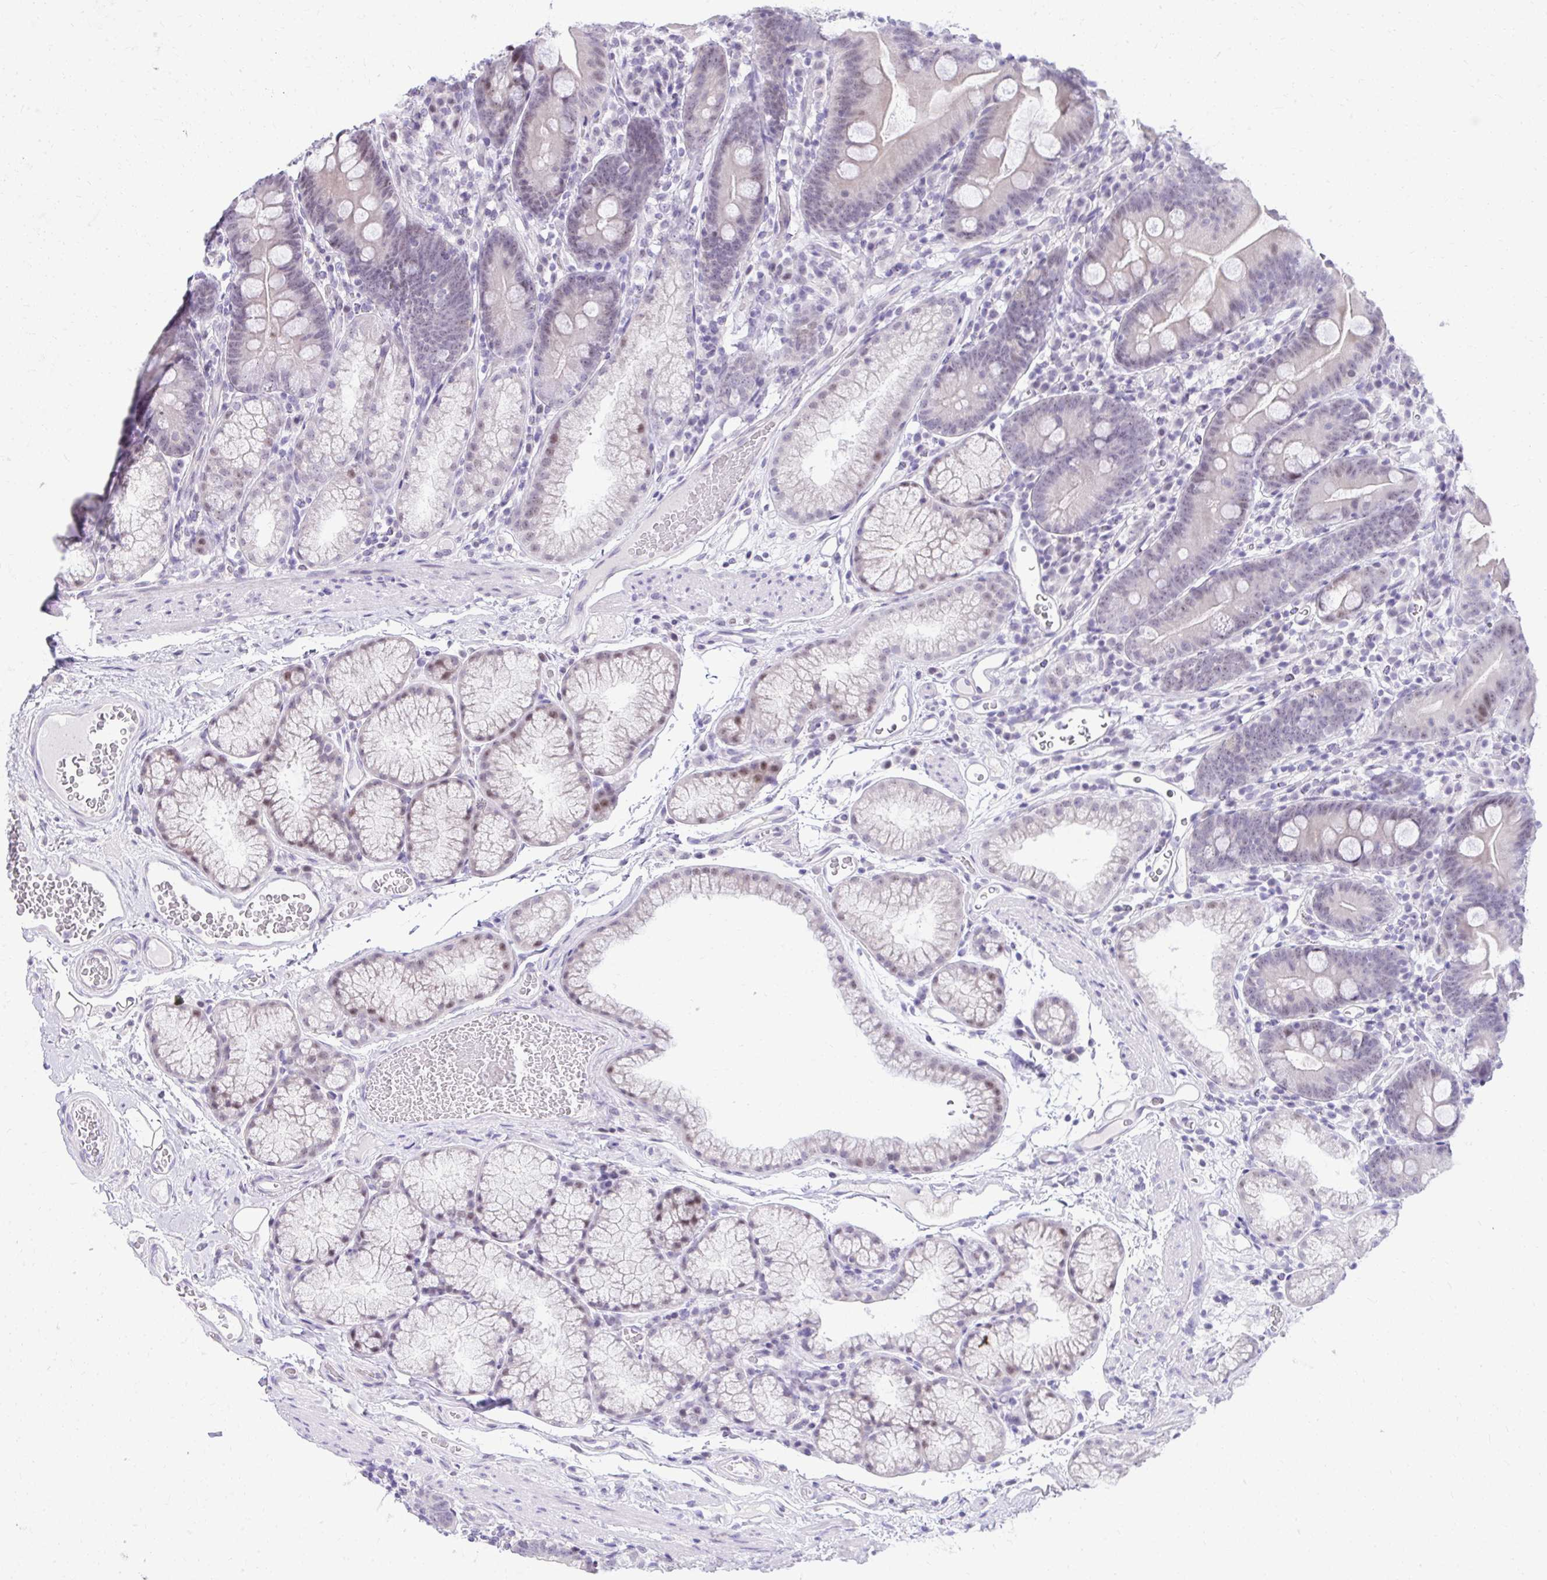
{"staining": {"intensity": "weak", "quantity": "<25%", "location": "nuclear"}, "tissue": "duodenum", "cell_type": "Glandular cells", "image_type": "normal", "snomed": [{"axis": "morphology", "description": "Normal tissue, NOS"}, {"axis": "topography", "description": "Duodenum"}], "caption": "A histopathology image of human duodenum is negative for staining in glandular cells.", "gene": "EID3", "patient": {"sex": "female", "age": 67}}